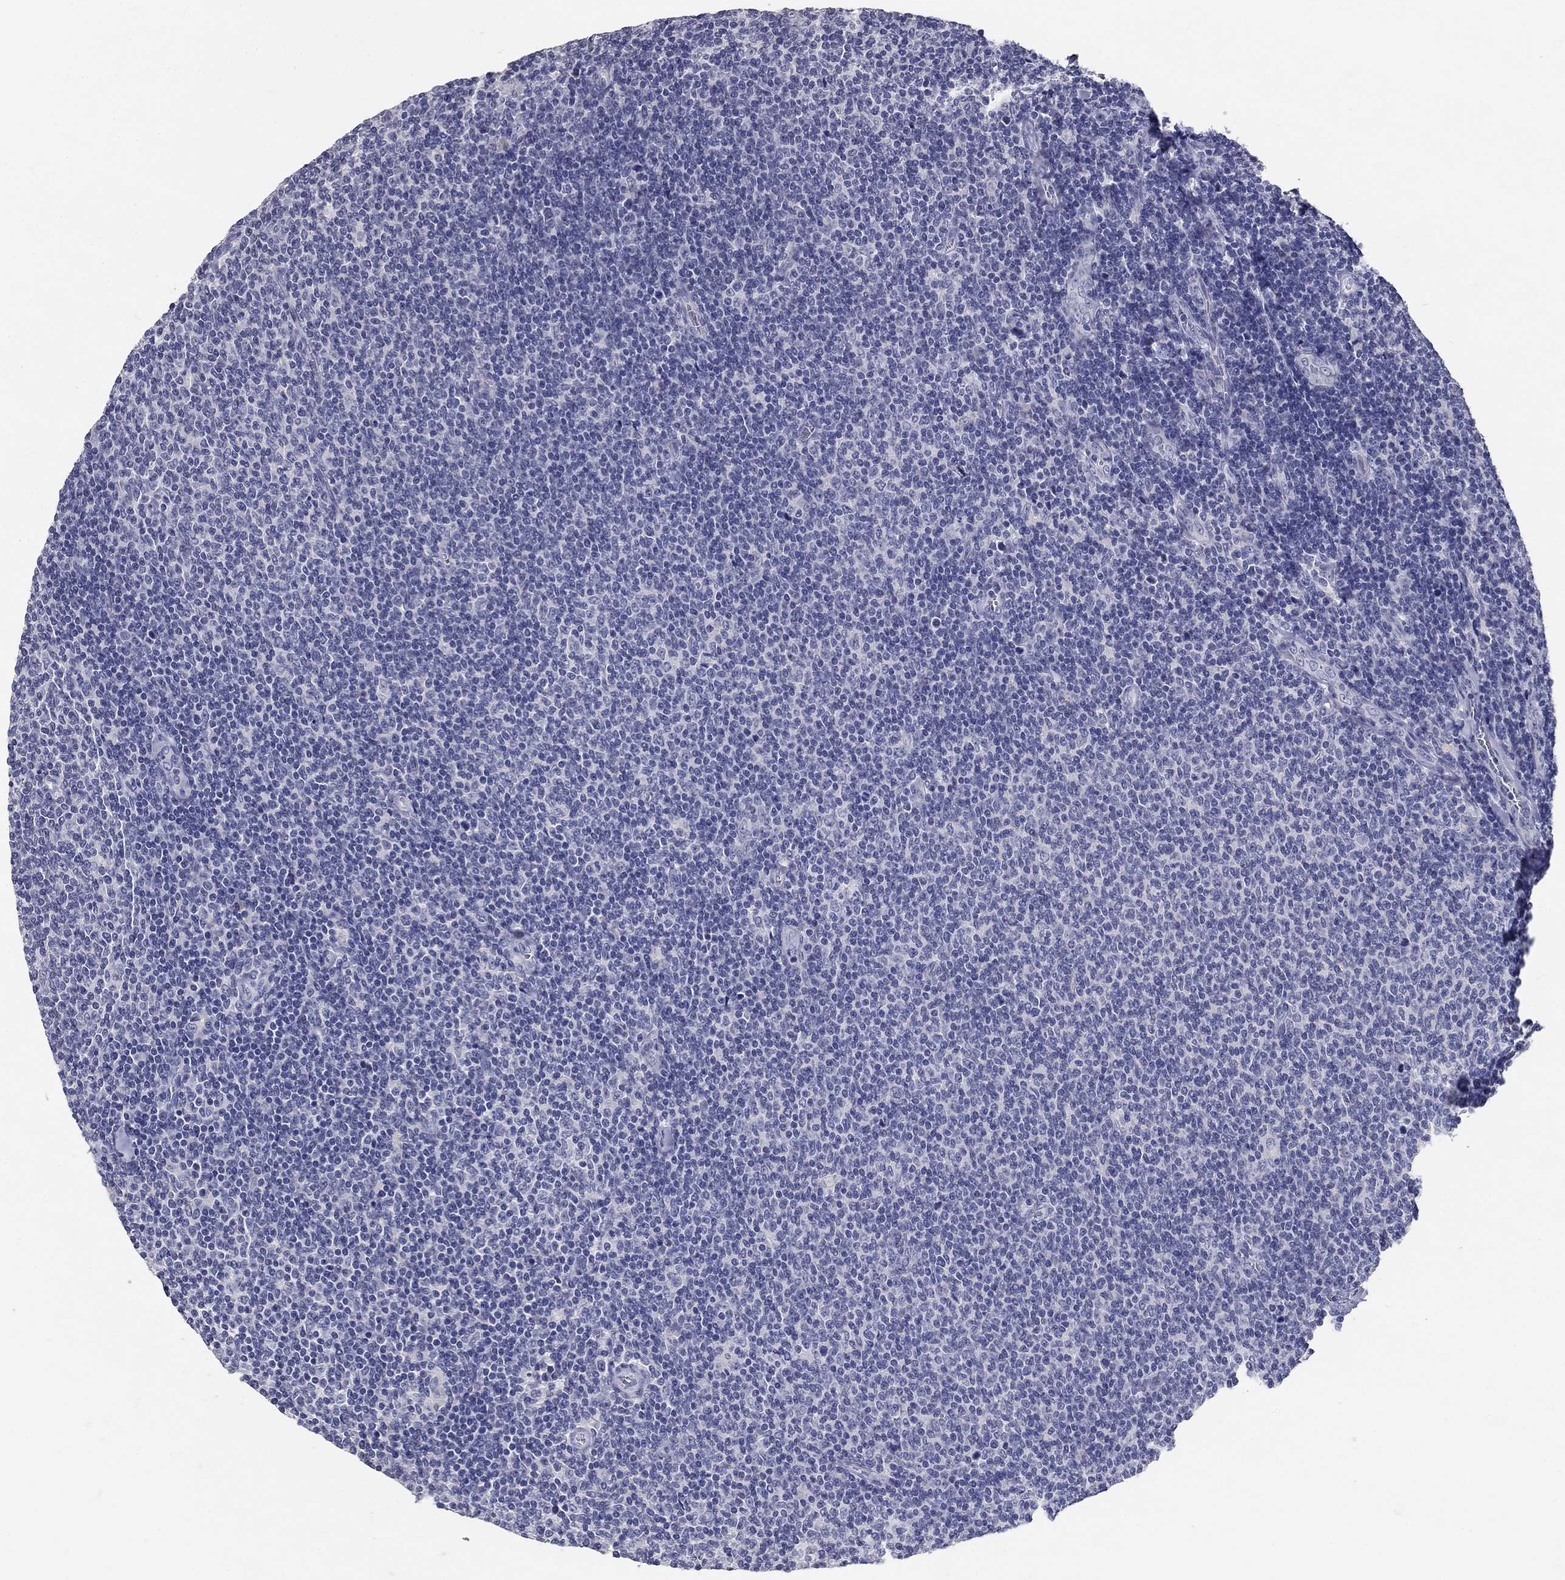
{"staining": {"intensity": "negative", "quantity": "none", "location": "none"}, "tissue": "lymphoma", "cell_type": "Tumor cells", "image_type": "cancer", "snomed": [{"axis": "morphology", "description": "Malignant lymphoma, non-Hodgkin's type, Low grade"}, {"axis": "topography", "description": "Lymph node"}], "caption": "The photomicrograph exhibits no staining of tumor cells in lymphoma.", "gene": "POMC", "patient": {"sex": "male", "age": 52}}